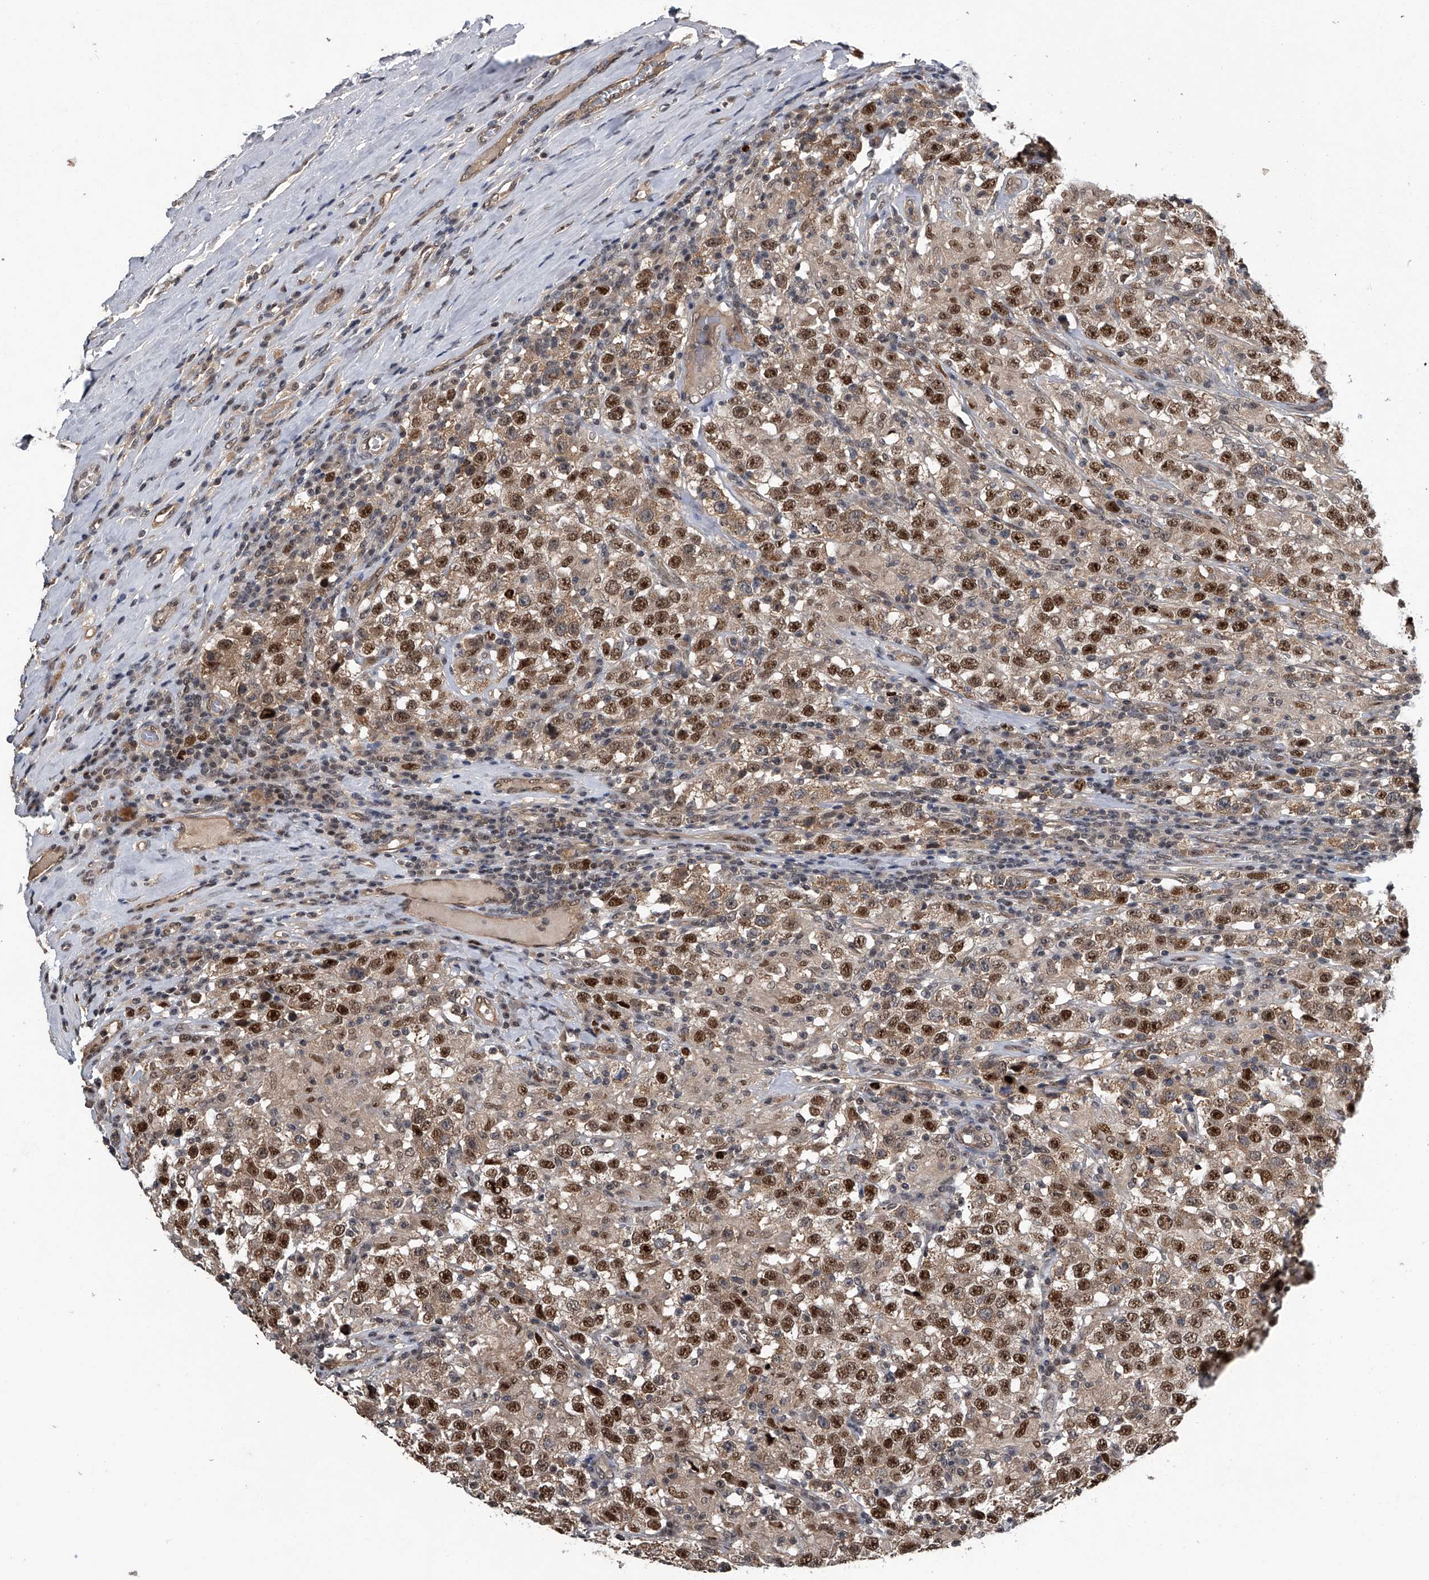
{"staining": {"intensity": "strong", "quantity": "25%-75%", "location": "nuclear"}, "tissue": "testis cancer", "cell_type": "Tumor cells", "image_type": "cancer", "snomed": [{"axis": "morphology", "description": "Seminoma, NOS"}, {"axis": "topography", "description": "Testis"}], "caption": "Protein positivity by IHC reveals strong nuclear positivity in approximately 25%-75% of tumor cells in testis cancer (seminoma).", "gene": "SLC12A8", "patient": {"sex": "male", "age": 41}}